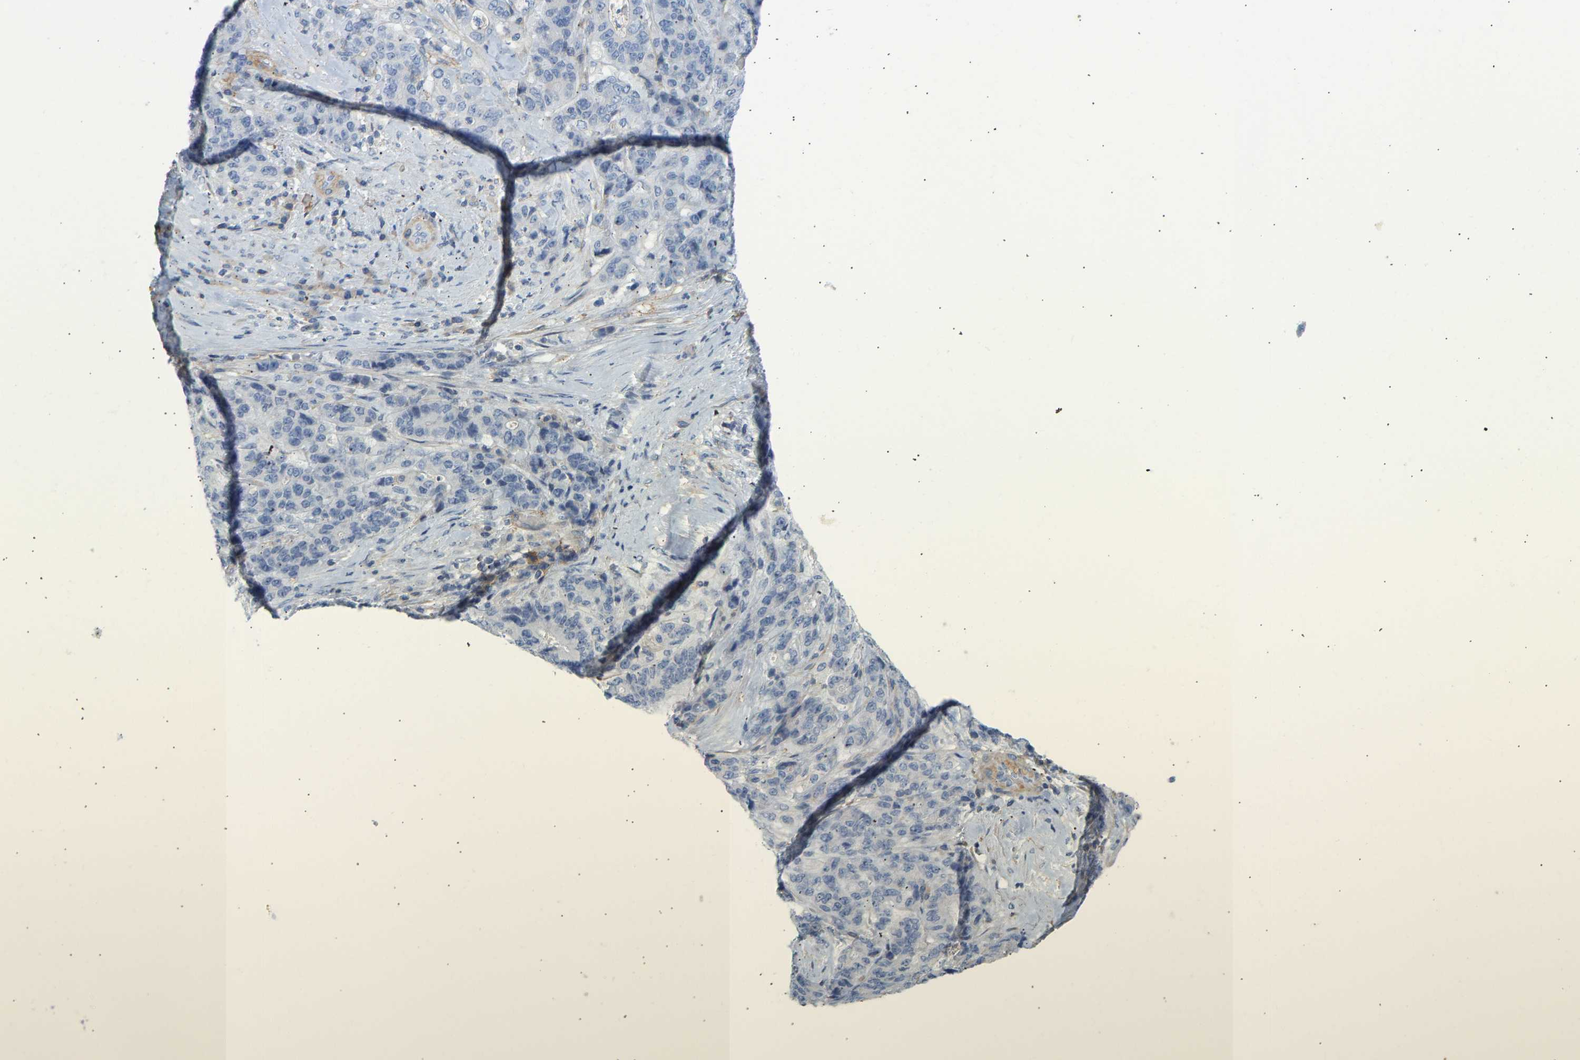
{"staining": {"intensity": "negative", "quantity": "none", "location": "none"}, "tissue": "stomach cancer", "cell_type": "Tumor cells", "image_type": "cancer", "snomed": [{"axis": "morphology", "description": "Adenocarcinoma, NOS"}, {"axis": "topography", "description": "Stomach"}], "caption": "A high-resolution image shows immunohistochemistry staining of stomach adenocarcinoma, which displays no significant expression in tumor cells. Nuclei are stained in blue.", "gene": "BVES", "patient": {"sex": "female", "age": 73}}